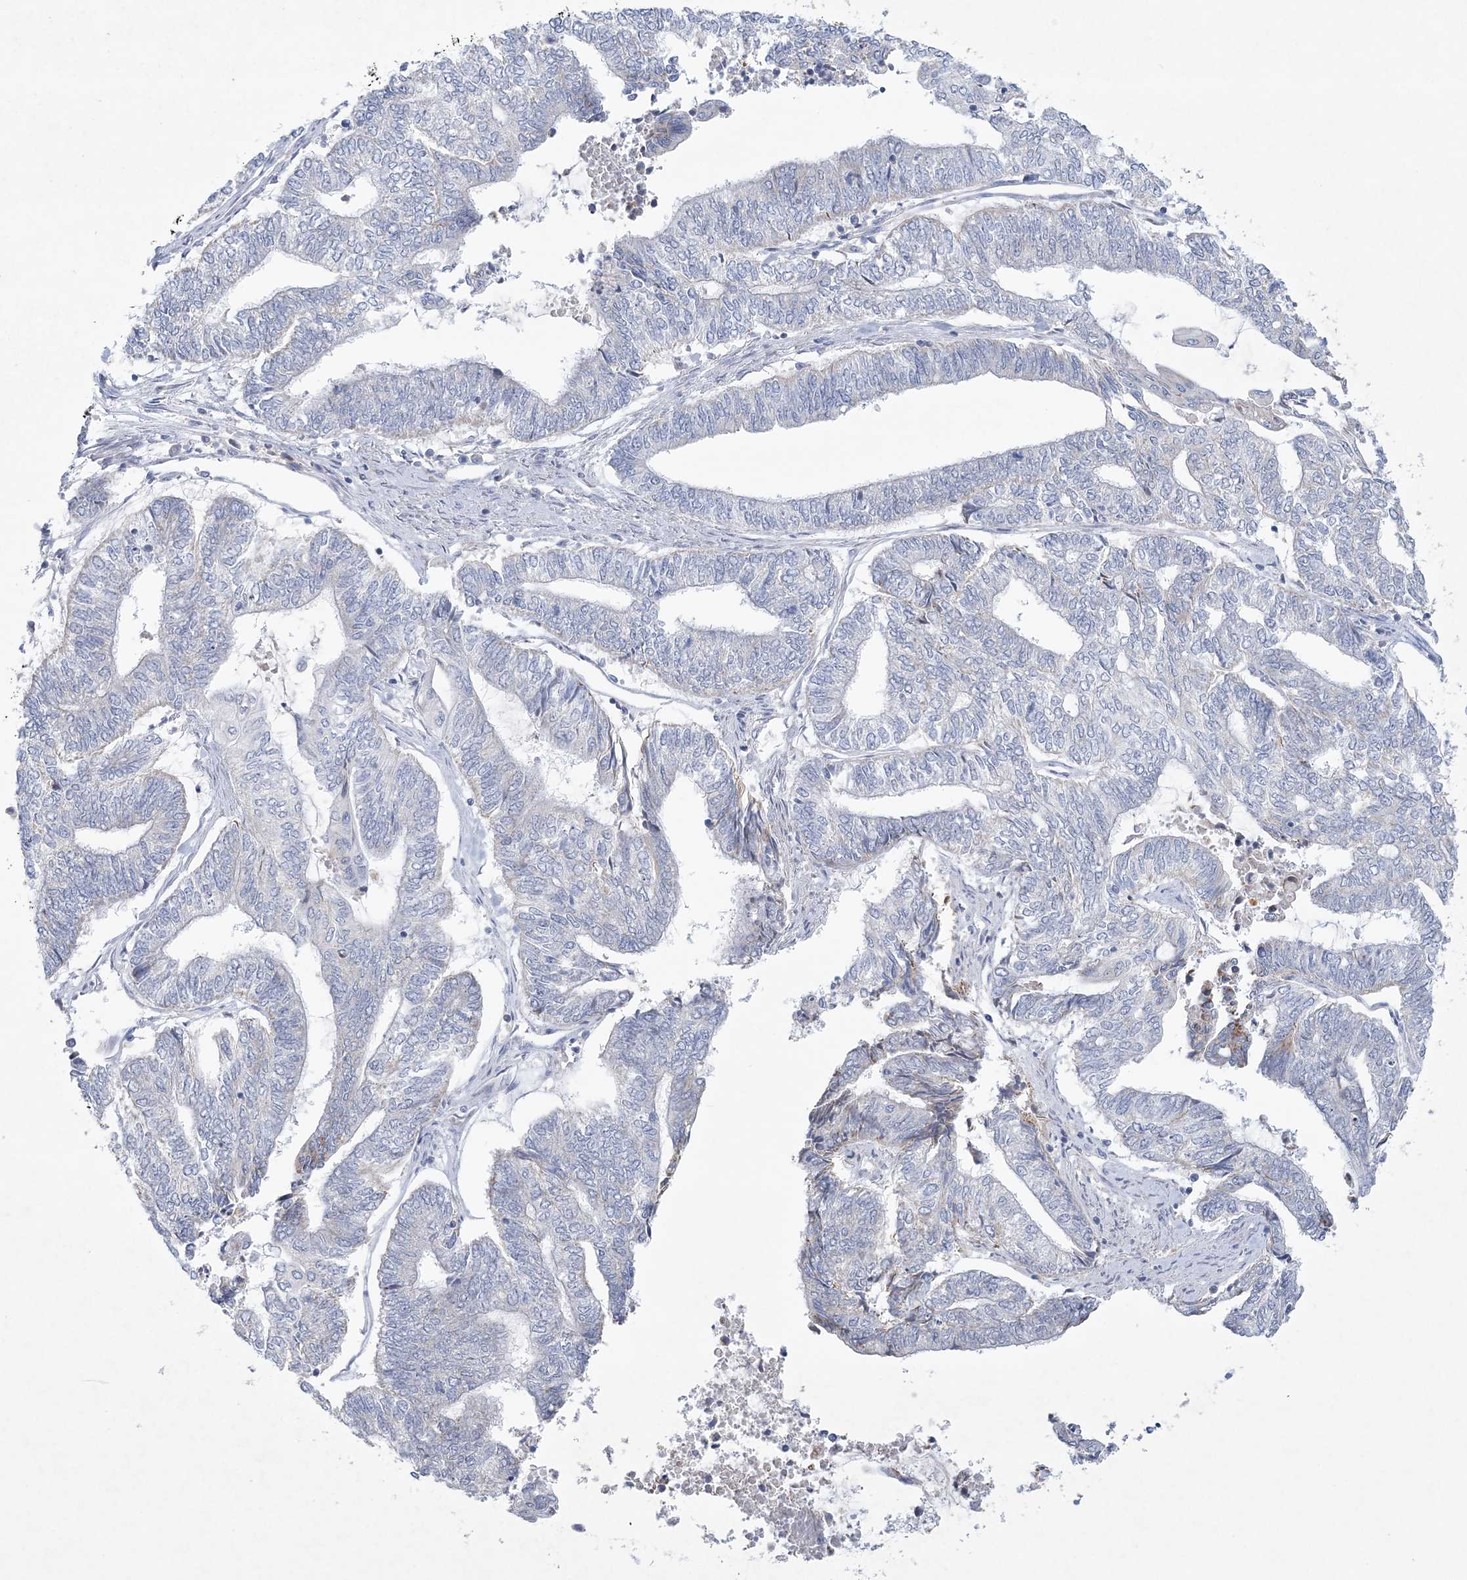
{"staining": {"intensity": "negative", "quantity": "none", "location": "none"}, "tissue": "endometrial cancer", "cell_type": "Tumor cells", "image_type": "cancer", "snomed": [{"axis": "morphology", "description": "Adenocarcinoma, NOS"}, {"axis": "topography", "description": "Uterus"}, {"axis": "topography", "description": "Endometrium"}], "caption": "The image exhibits no staining of tumor cells in endometrial cancer.", "gene": "NIPAL1", "patient": {"sex": "female", "age": 70}}